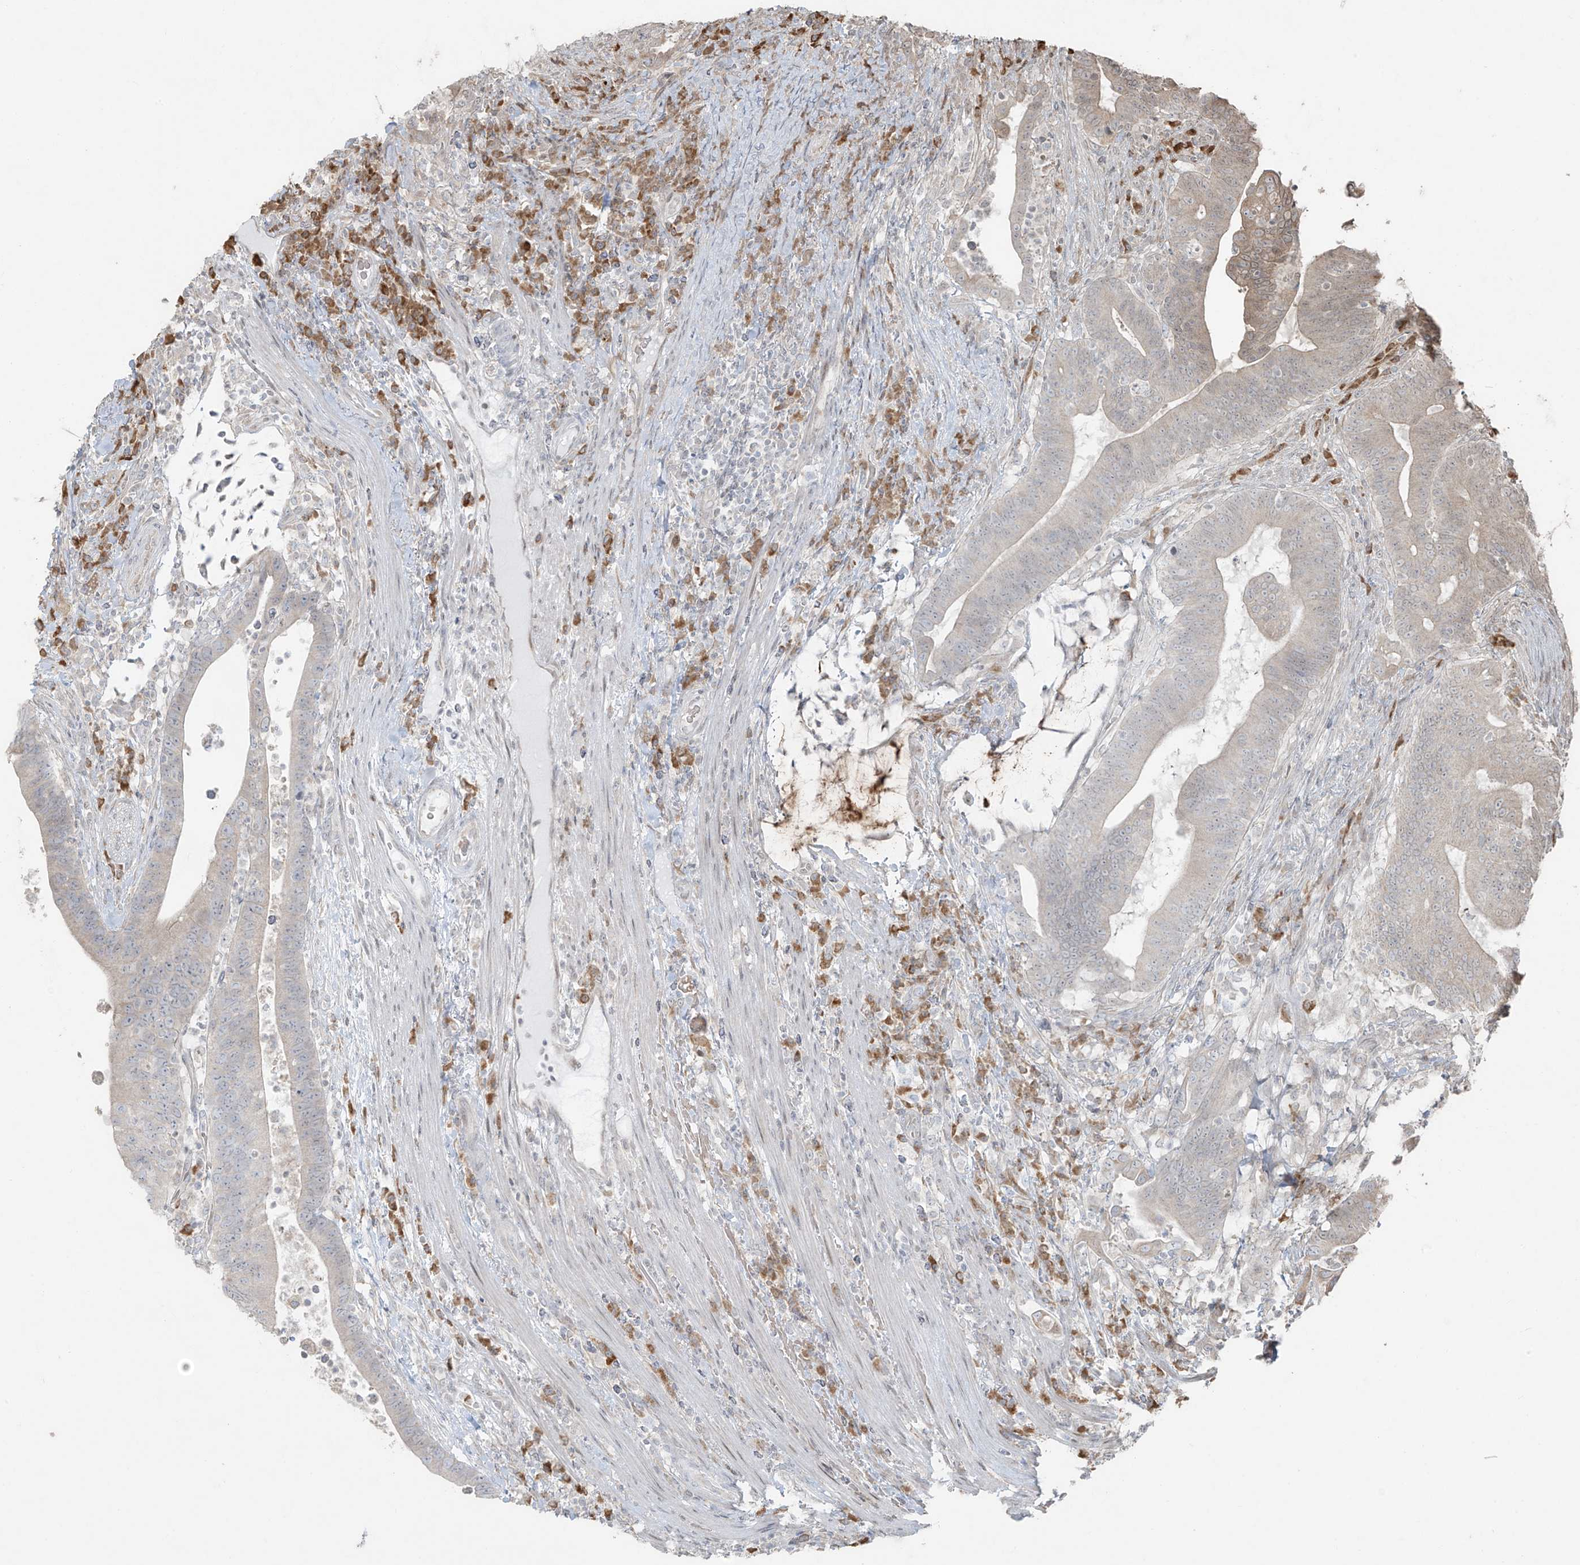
{"staining": {"intensity": "negative", "quantity": "none", "location": "none"}, "tissue": "colorectal cancer", "cell_type": "Tumor cells", "image_type": "cancer", "snomed": [{"axis": "morphology", "description": "Adenocarcinoma, NOS"}, {"axis": "topography", "description": "Colon"}], "caption": "This is an immunohistochemistry histopathology image of colorectal cancer (adenocarcinoma). There is no expression in tumor cells.", "gene": "TTC22", "patient": {"sex": "female", "age": 66}}